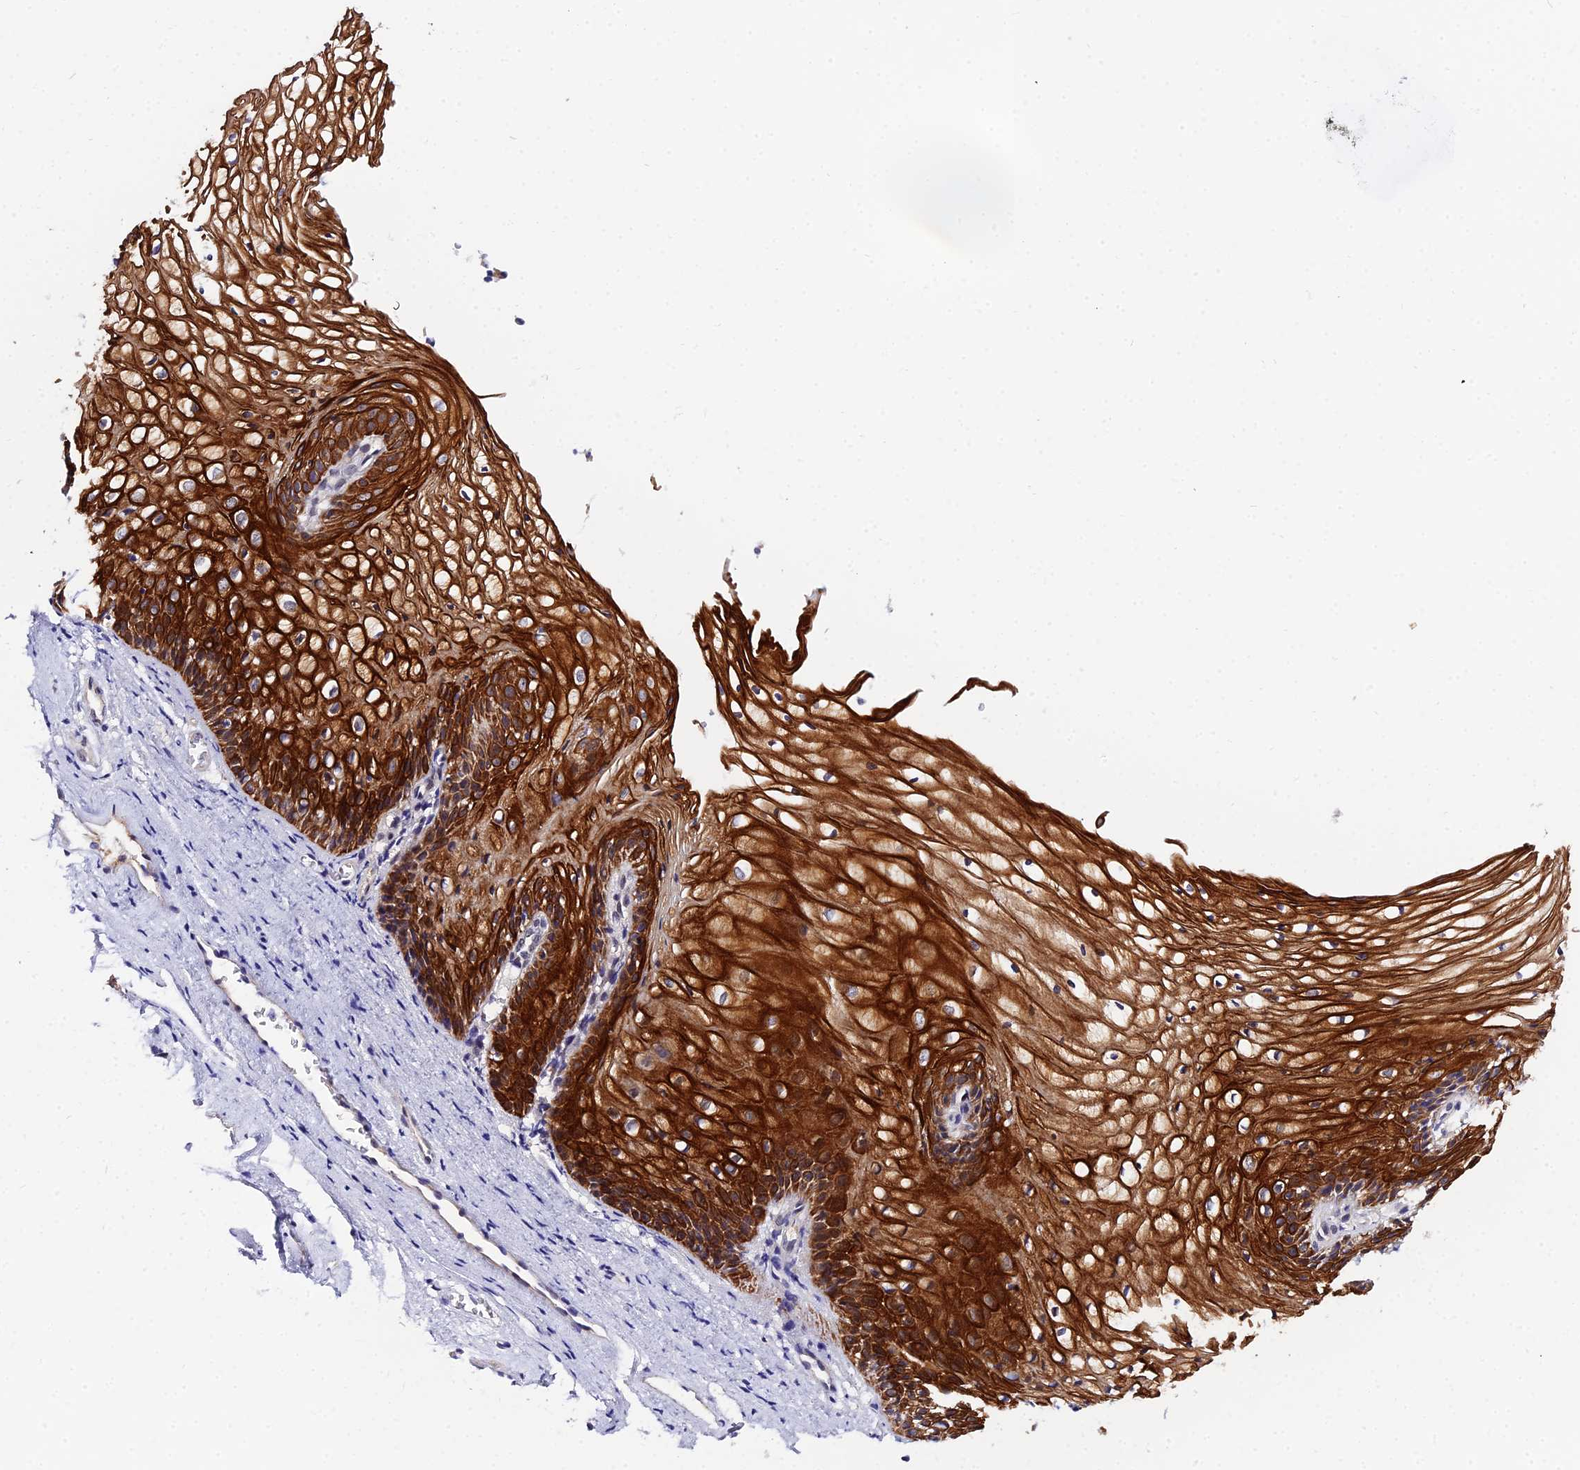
{"staining": {"intensity": "strong", "quantity": ">75%", "location": "cytoplasmic/membranous"}, "tissue": "vagina", "cell_type": "Squamous epithelial cells", "image_type": "normal", "snomed": [{"axis": "morphology", "description": "Normal tissue, NOS"}, {"axis": "topography", "description": "Vagina"}], "caption": "This is an image of immunohistochemistry staining of normal vagina, which shows strong positivity in the cytoplasmic/membranous of squamous epithelial cells.", "gene": "ZNF628", "patient": {"sex": "female", "age": 34}}